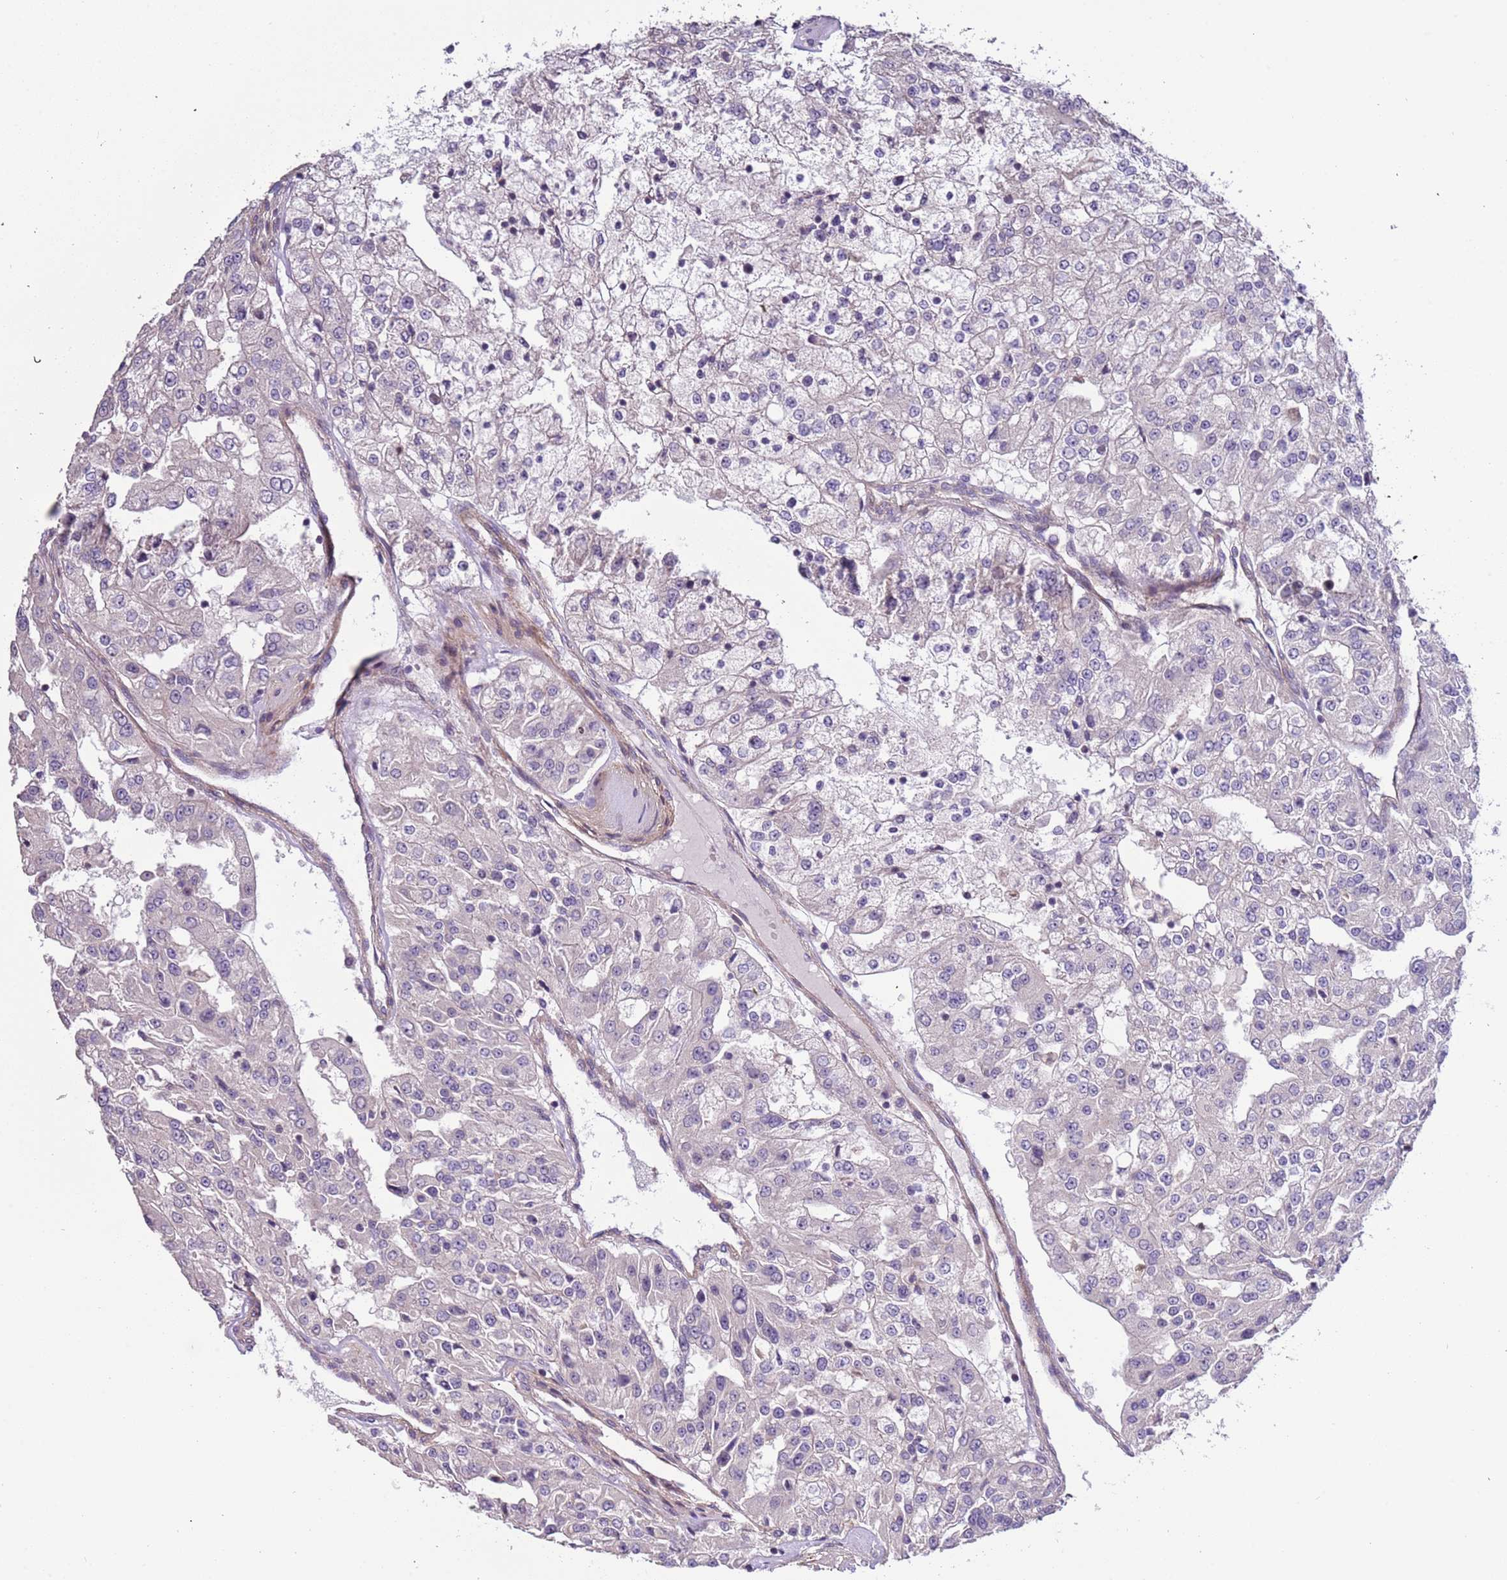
{"staining": {"intensity": "negative", "quantity": "none", "location": "none"}, "tissue": "renal cancer", "cell_type": "Tumor cells", "image_type": "cancer", "snomed": [{"axis": "morphology", "description": "Adenocarcinoma, NOS"}, {"axis": "topography", "description": "Kidney"}], "caption": "Immunohistochemistry (IHC) micrograph of human renal cancer (adenocarcinoma) stained for a protein (brown), which displays no staining in tumor cells.", "gene": "LAMB4", "patient": {"sex": "female", "age": 63}}